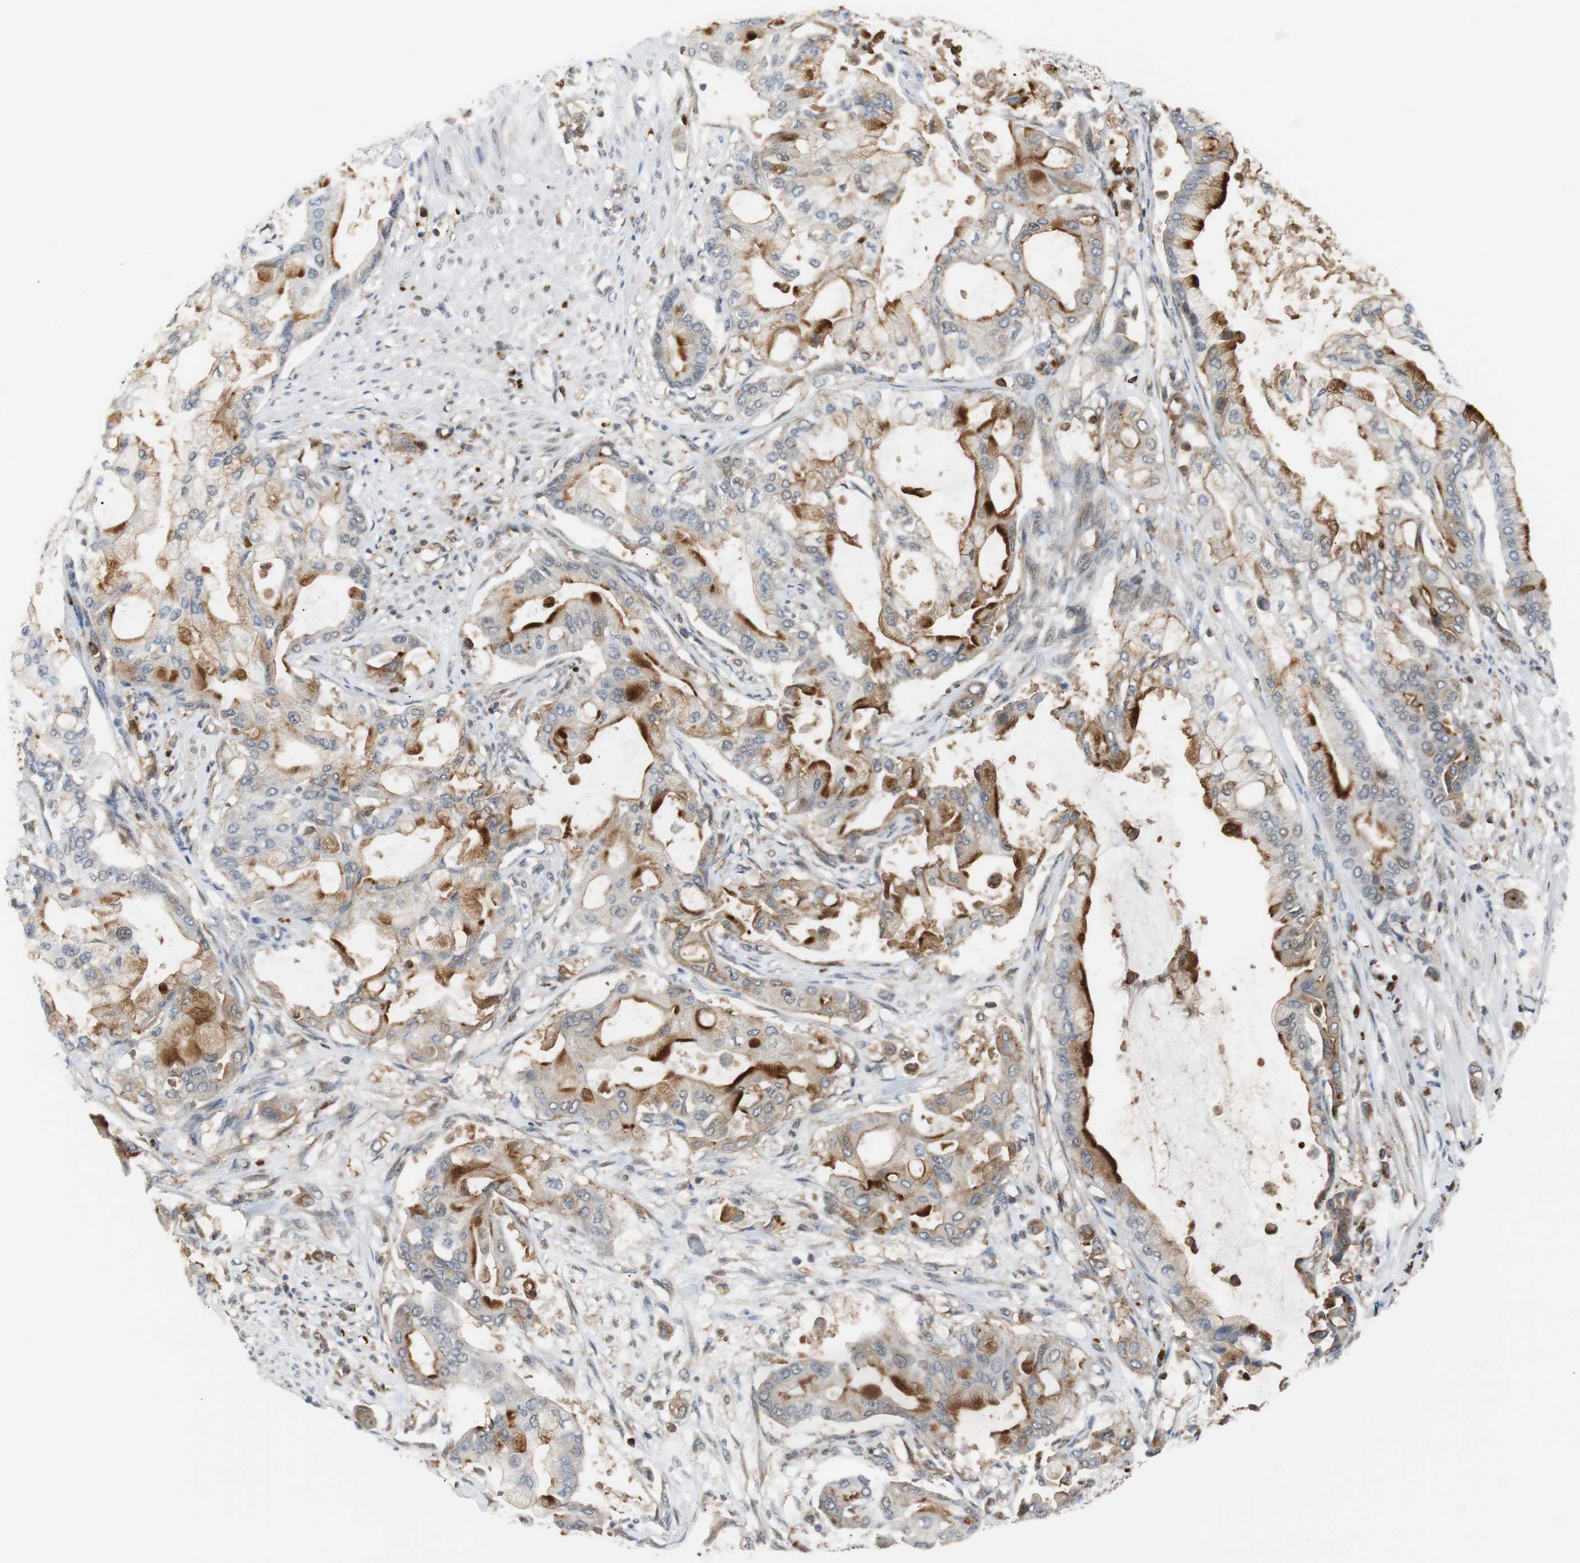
{"staining": {"intensity": "strong", "quantity": ">75%", "location": "cytoplasmic/membranous"}, "tissue": "pancreatic cancer", "cell_type": "Tumor cells", "image_type": "cancer", "snomed": [{"axis": "morphology", "description": "Adenocarcinoma, NOS"}, {"axis": "morphology", "description": "Adenocarcinoma, metastatic, NOS"}, {"axis": "topography", "description": "Lymph node"}, {"axis": "topography", "description": "Pancreas"}, {"axis": "topography", "description": "Duodenum"}], "caption": "Pancreatic adenocarcinoma stained with DAB (3,3'-diaminobenzidine) IHC reveals high levels of strong cytoplasmic/membranous staining in approximately >75% of tumor cells.", "gene": "SIRT1", "patient": {"sex": "female", "age": 64}}